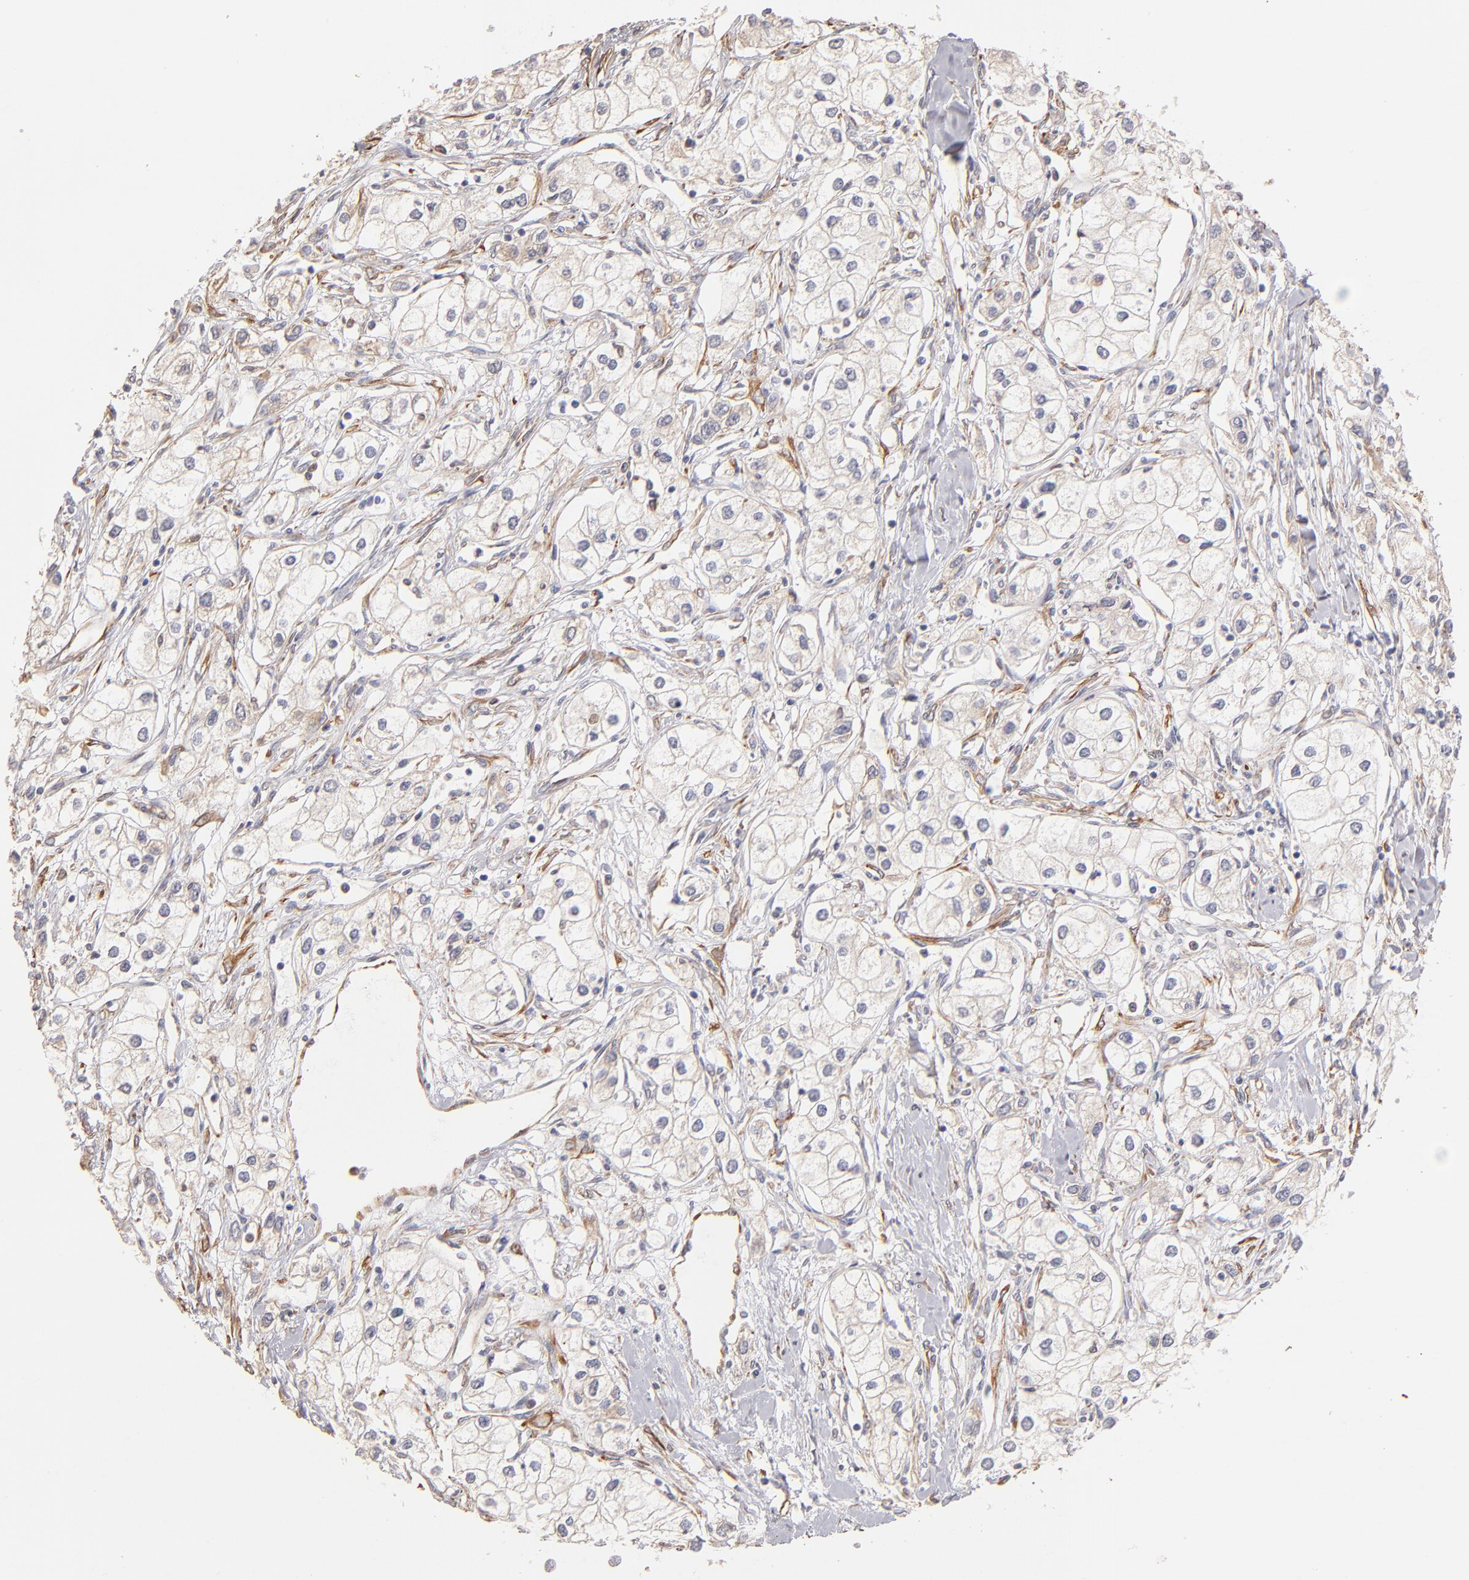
{"staining": {"intensity": "negative", "quantity": "none", "location": "none"}, "tissue": "renal cancer", "cell_type": "Tumor cells", "image_type": "cancer", "snomed": [{"axis": "morphology", "description": "Adenocarcinoma, NOS"}, {"axis": "topography", "description": "Kidney"}], "caption": "IHC micrograph of renal adenocarcinoma stained for a protein (brown), which shows no positivity in tumor cells.", "gene": "ABCC1", "patient": {"sex": "male", "age": 57}}